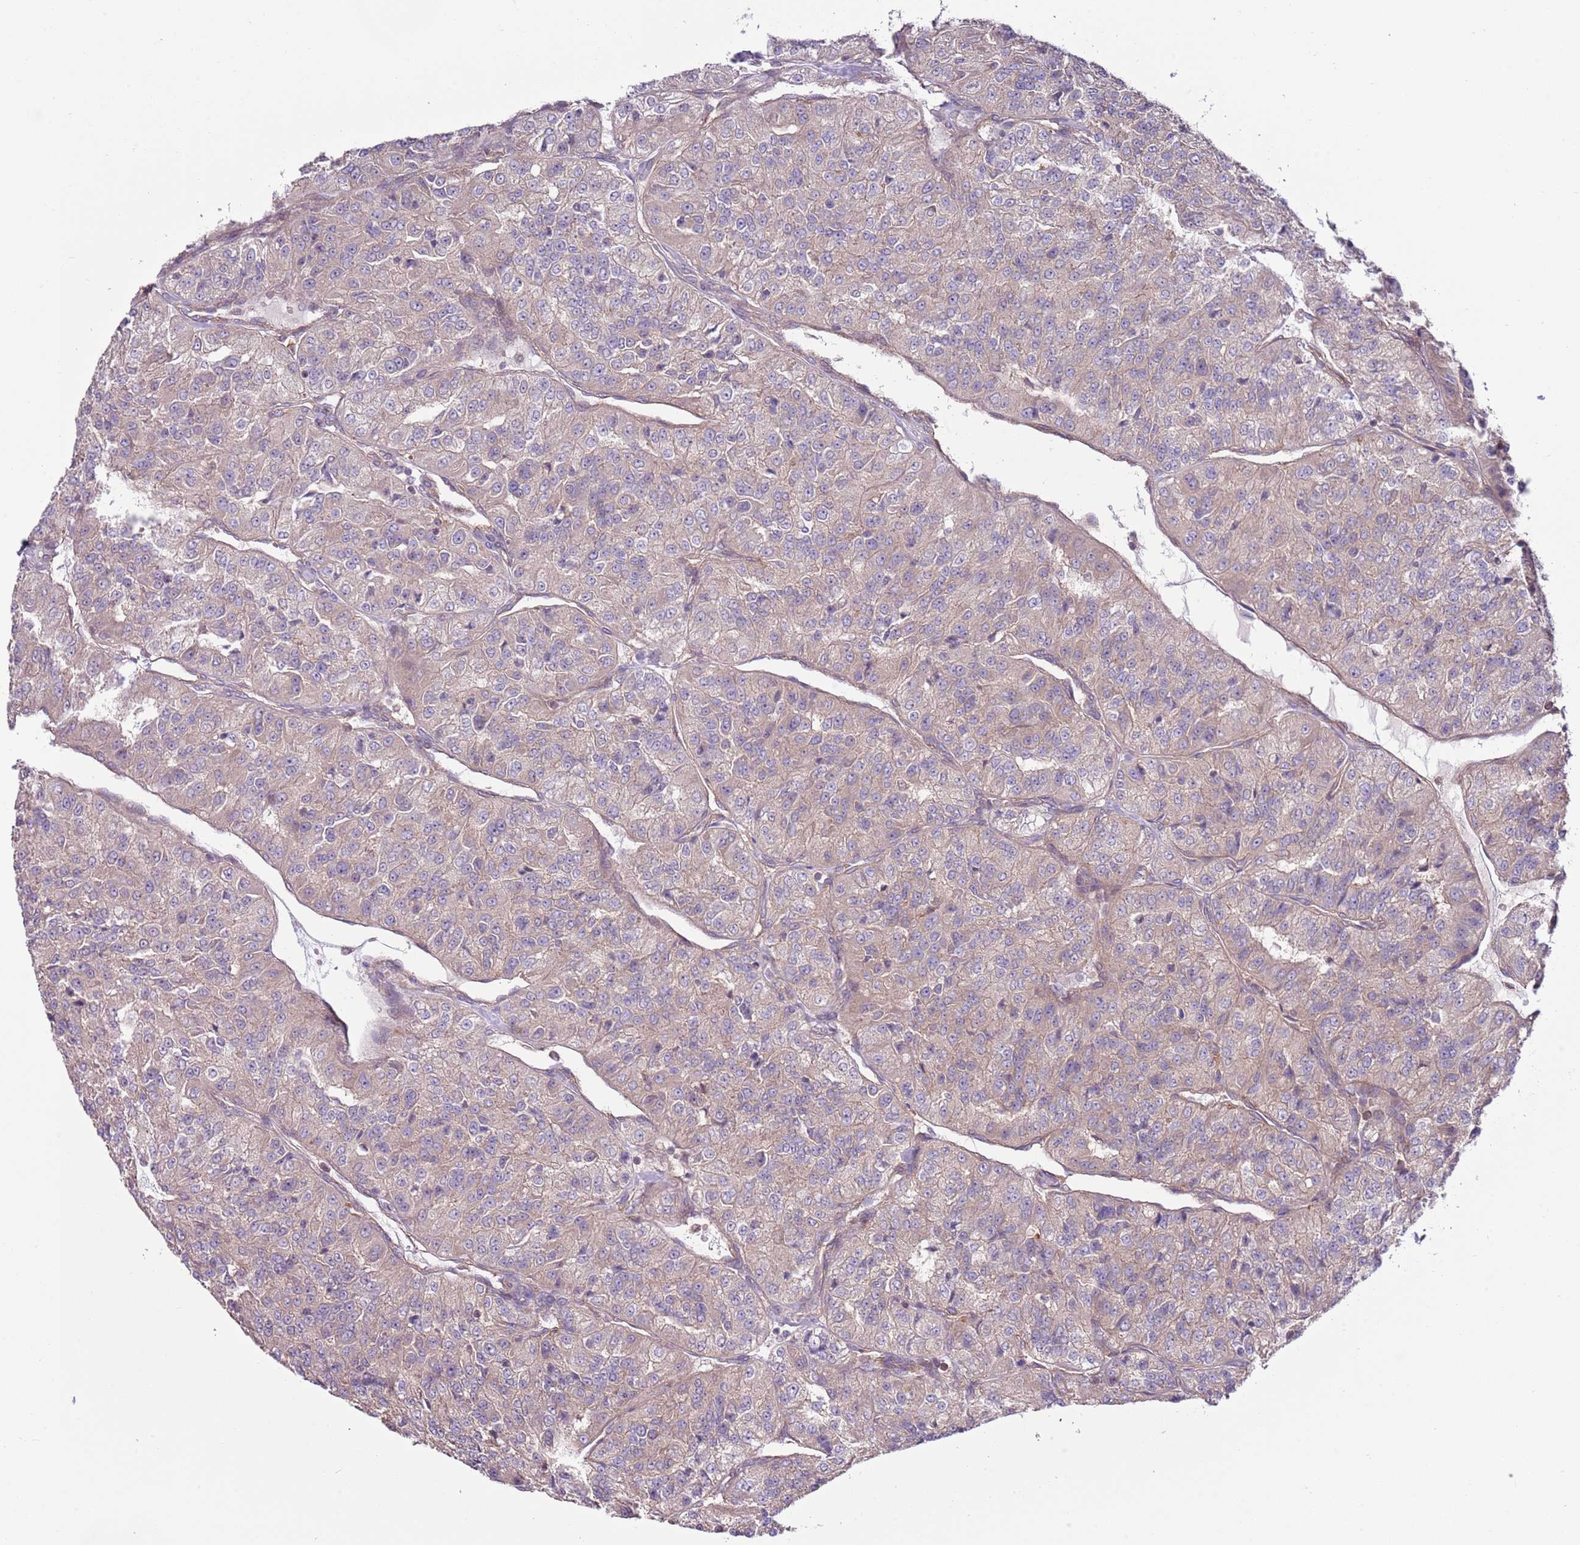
{"staining": {"intensity": "weak", "quantity": "25%-75%", "location": "cytoplasmic/membranous"}, "tissue": "renal cancer", "cell_type": "Tumor cells", "image_type": "cancer", "snomed": [{"axis": "morphology", "description": "Adenocarcinoma, NOS"}, {"axis": "topography", "description": "Kidney"}], "caption": "Renal cancer (adenocarcinoma) stained with a brown dye displays weak cytoplasmic/membranous positive positivity in about 25%-75% of tumor cells.", "gene": "LPIN2", "patient": {"sex": "female", "age": 63}}